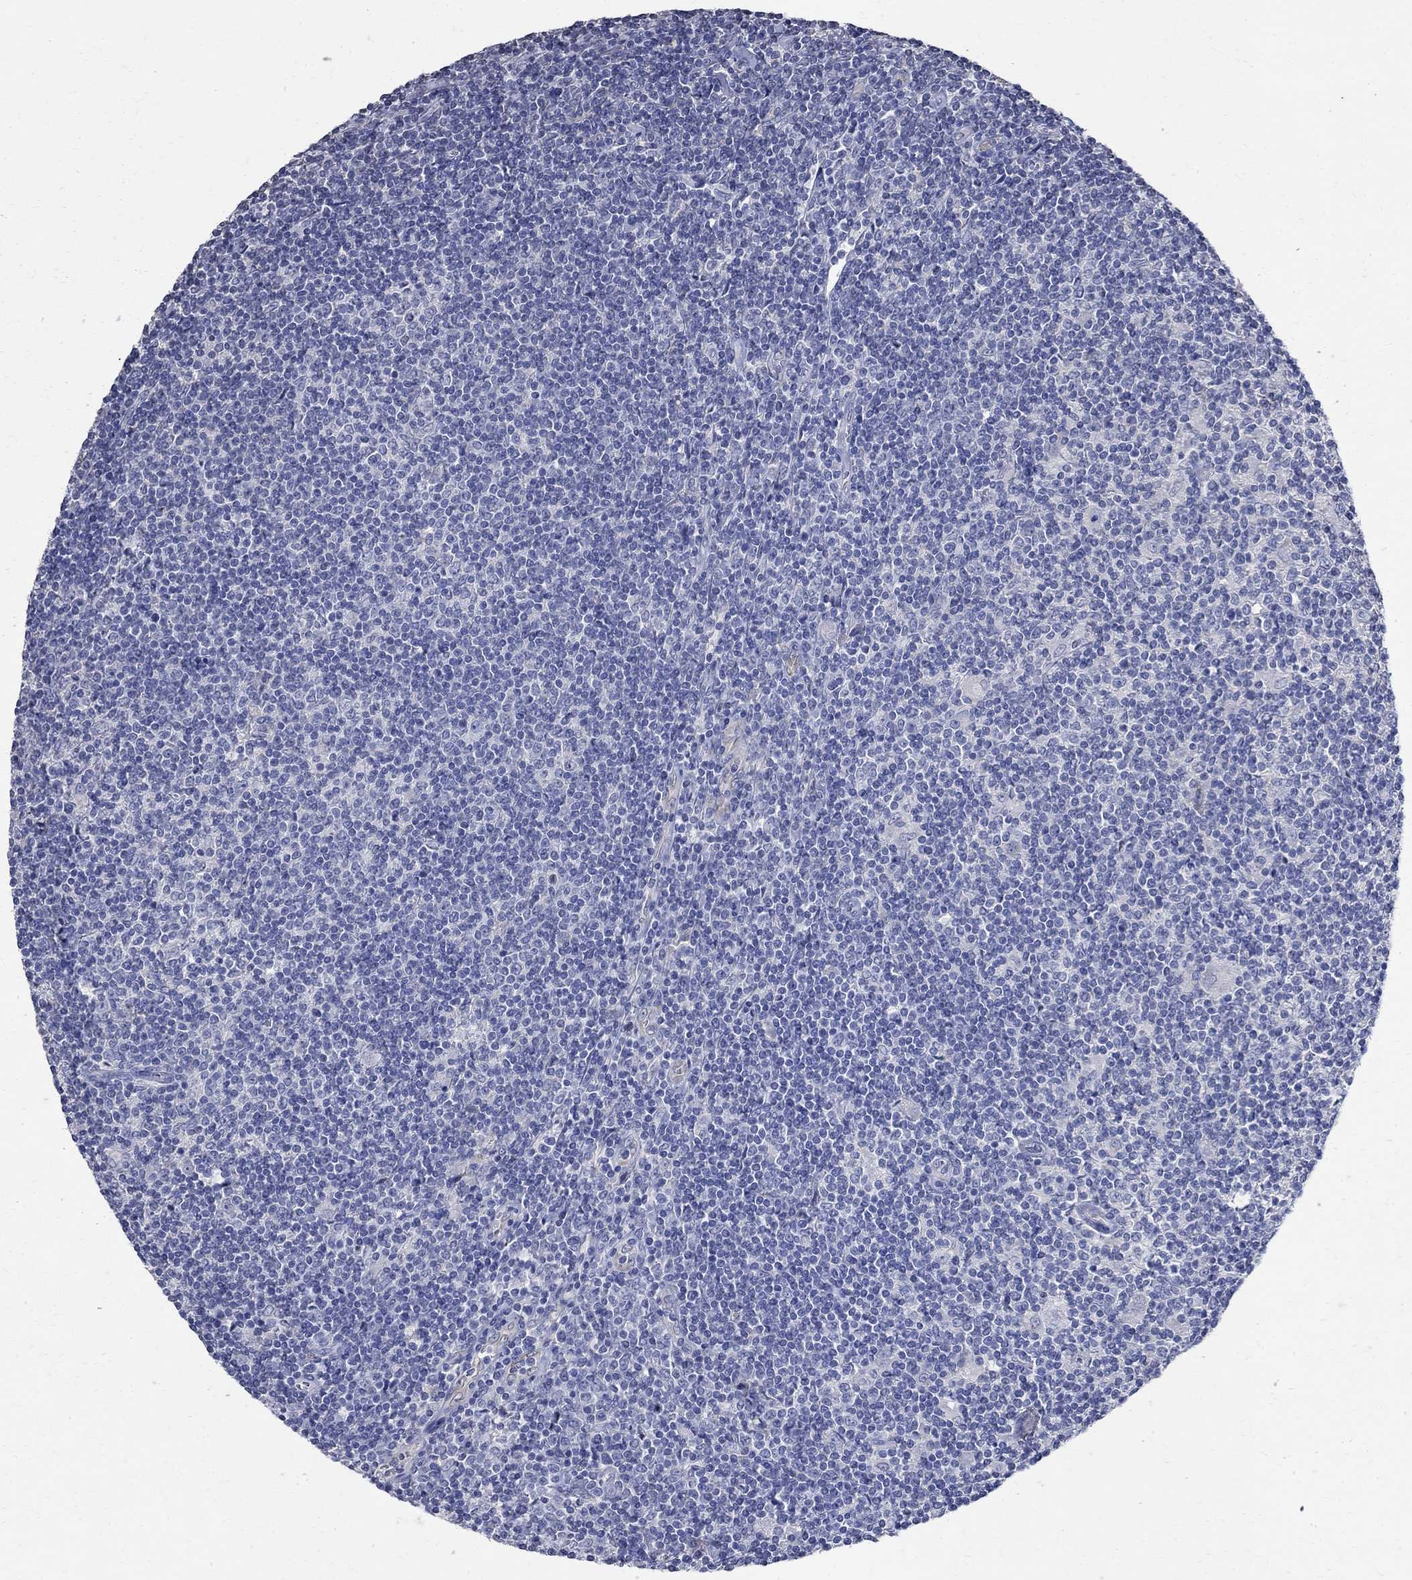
{"staining": {"intensity": "negative", "quantity": "none", "location": "none"}, "tissue": "lymphoma", "cell_type": "Tumor cells", "image_type": "cancer", "snomed": [{"axis": "morphology", "description": "Hodgkin's disease, NOS"}, {"axis": "topography", "description": "Lymph node"}], "caption": "IHC image of neoplastic tissue: Hodgkin's disease stained with DAB reveals no significant protein expression in tumor cells.", "gene": "TMEM169", "patient": {"sex": "male", "age": 40}}